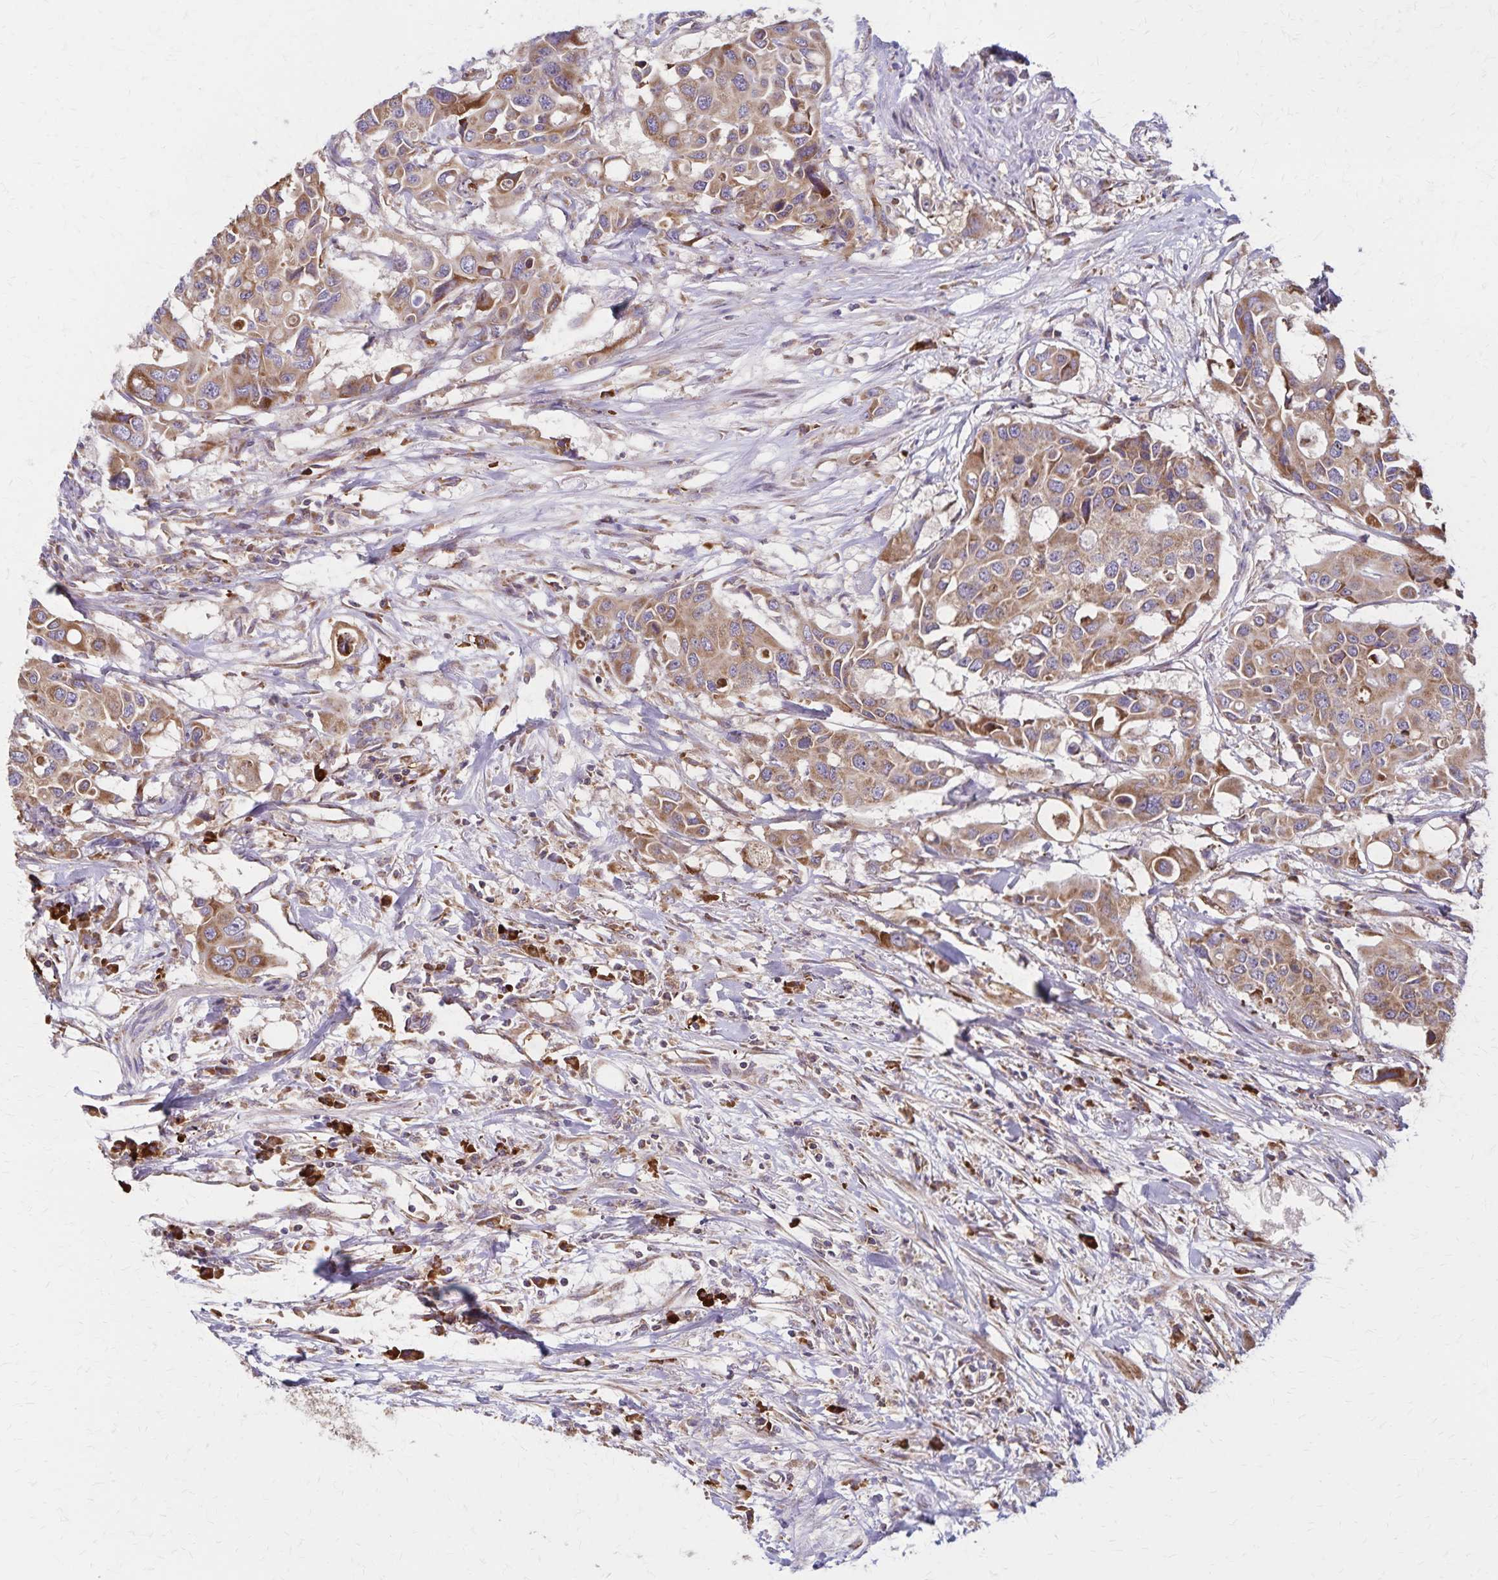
{"staining": {"intensity": "moderate", "quantity": ">75%", "location": "cytoplasmic/membranous"}, "tissue": "colorectal cancer", "cell_type": "Tumor cells", "image_type": "cancer", "snomed": [{"axis": "morphology", "description": "Adenocarcinoma, NOS"}, {"axis": "topography", "description": "Colon"}], "caption": "The photomicrograph exhibits staining of colorectal cancer, revealing moderate cytoplasmic/membranous protein staining (brown color) within tumor cells.", "gene": "RNF10", "patient": {"sex": "male", "age": 77}}